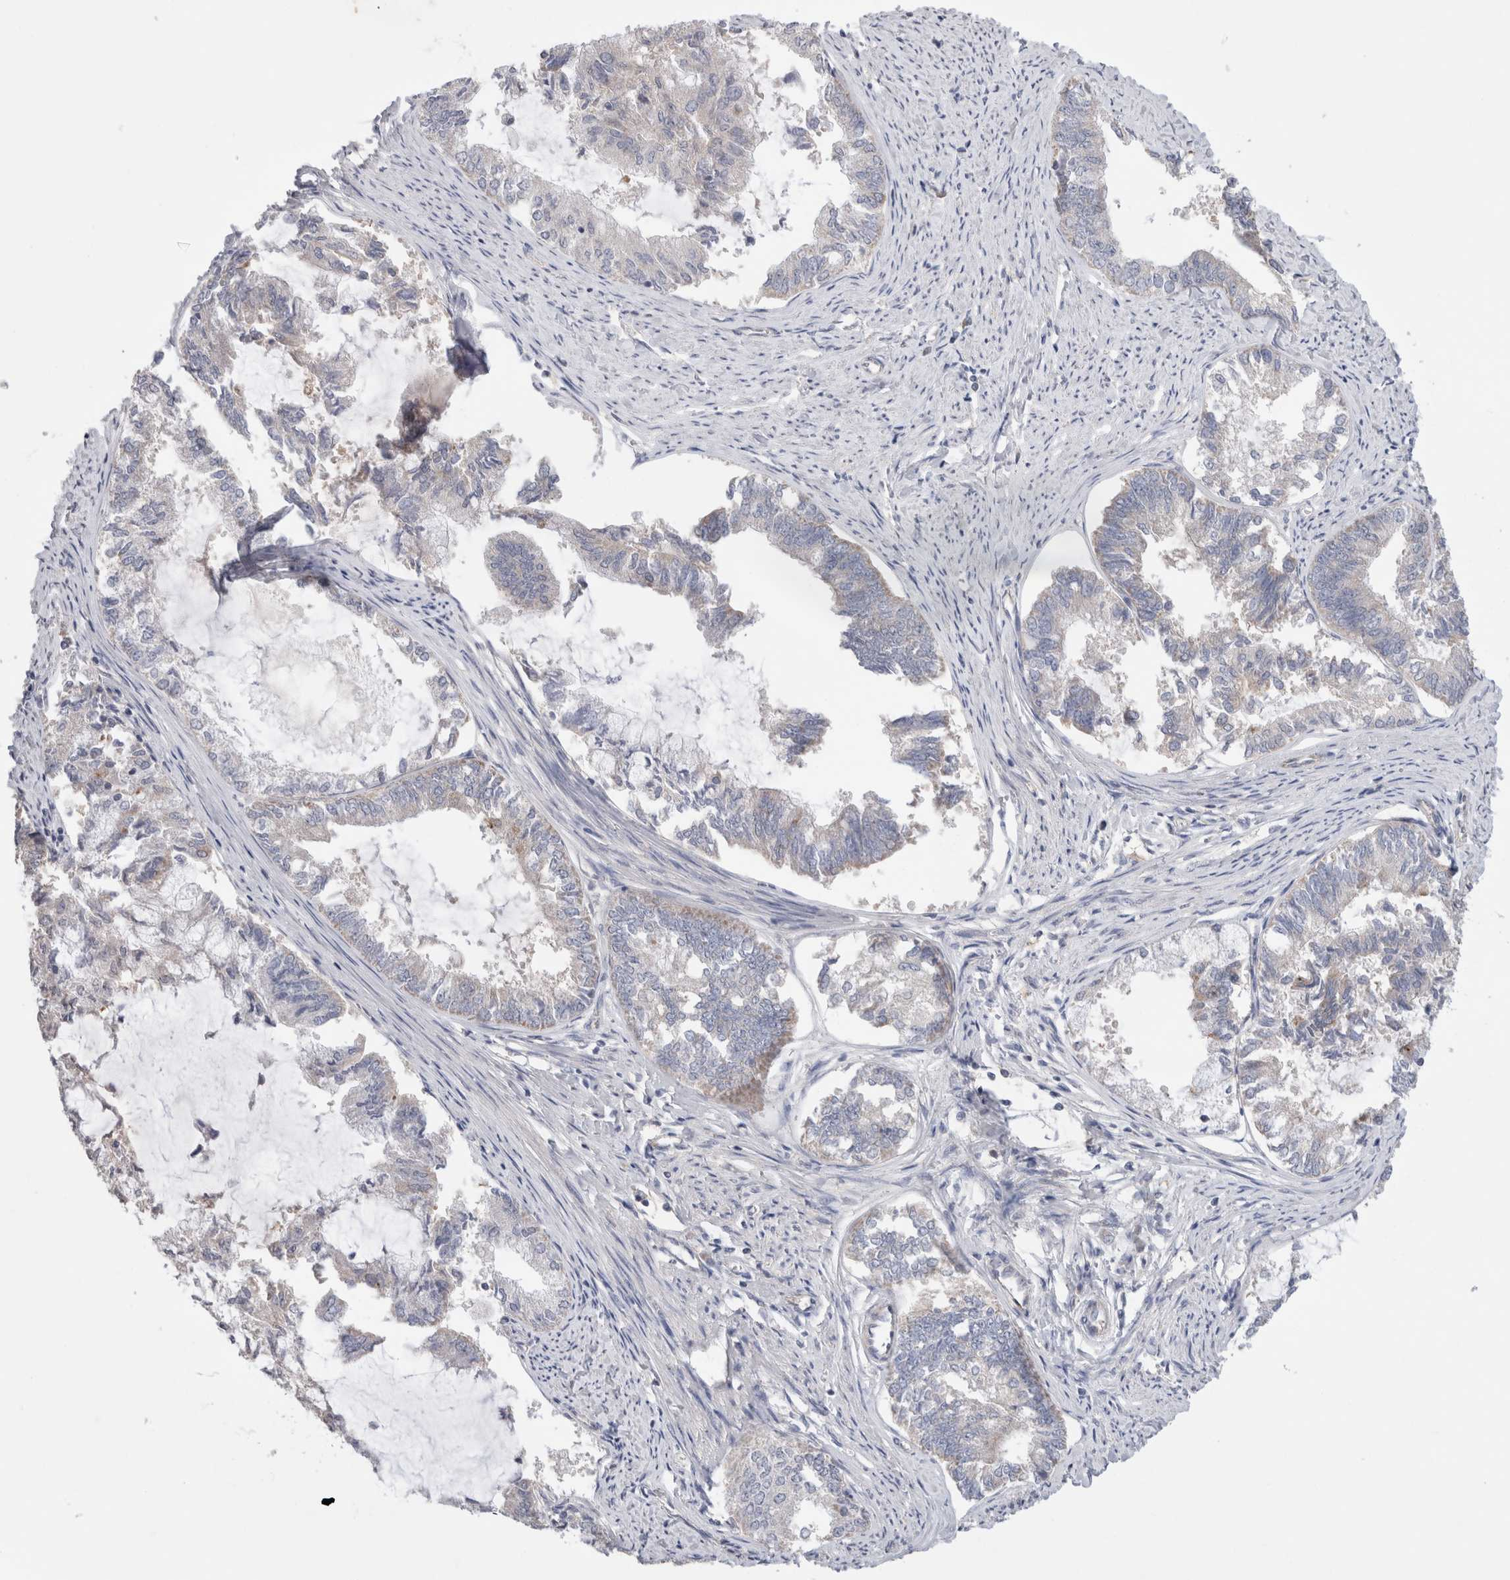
{"staining": {"intensity": "negative", "quantity": "none", "location": "none"}, "tissue": "endometrial cancer", "cell_type": "Tumor cells", "image_type": "cancer", "snomed": [{"axis": "morphology", "description": "Adenocarcinoma, NOS"}, {"axis": "topography", "description": "Endometrium"}], "caption": "Adenocarcinoma (endometrial) was stained to show a protein in brown. There is no significant expression in tumor cells.", "gene": "IFT74", "patient": {"sex": "female", "age": 86}}